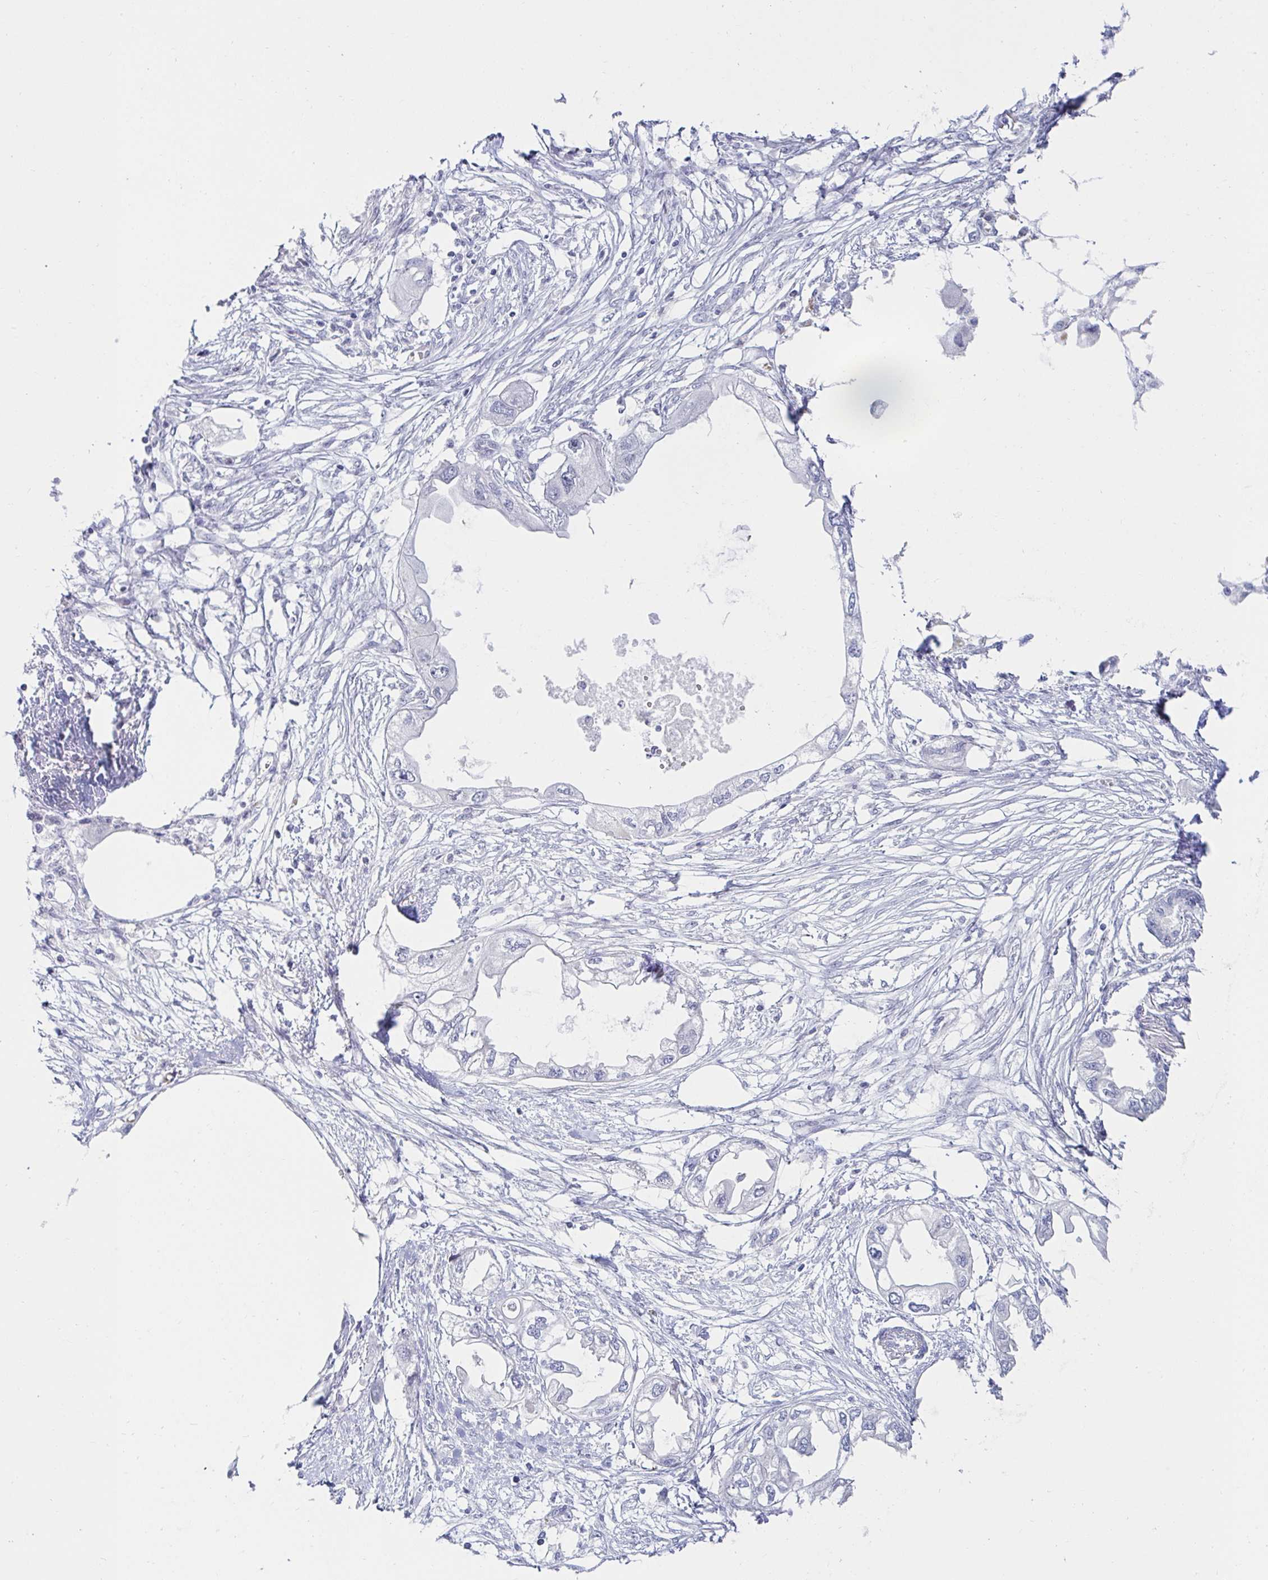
{"staining": {"intensity": "negative", "quantity": "none", "location": "none"}, "tissue": "endometrial cancer", "cell_type": "Tumor cells", "image_type": "cancer", "snomed": [{"axis": "morphology", "description": "Adenocarcinoma, NOS"}, {"axis": "morphology", "description": "Adenocarcinoma, metastatic, NOS"}, {"axis": "topography", "description": "Adipose tissue"}, {"axis": "topography", "description": "Endometrium"}], "caption": "An image of human endometrial adenocarcinoma is negative for staining in tumor cells.", "gene": "OR10K1", "patient": {"sex": "female", "age": 67}}